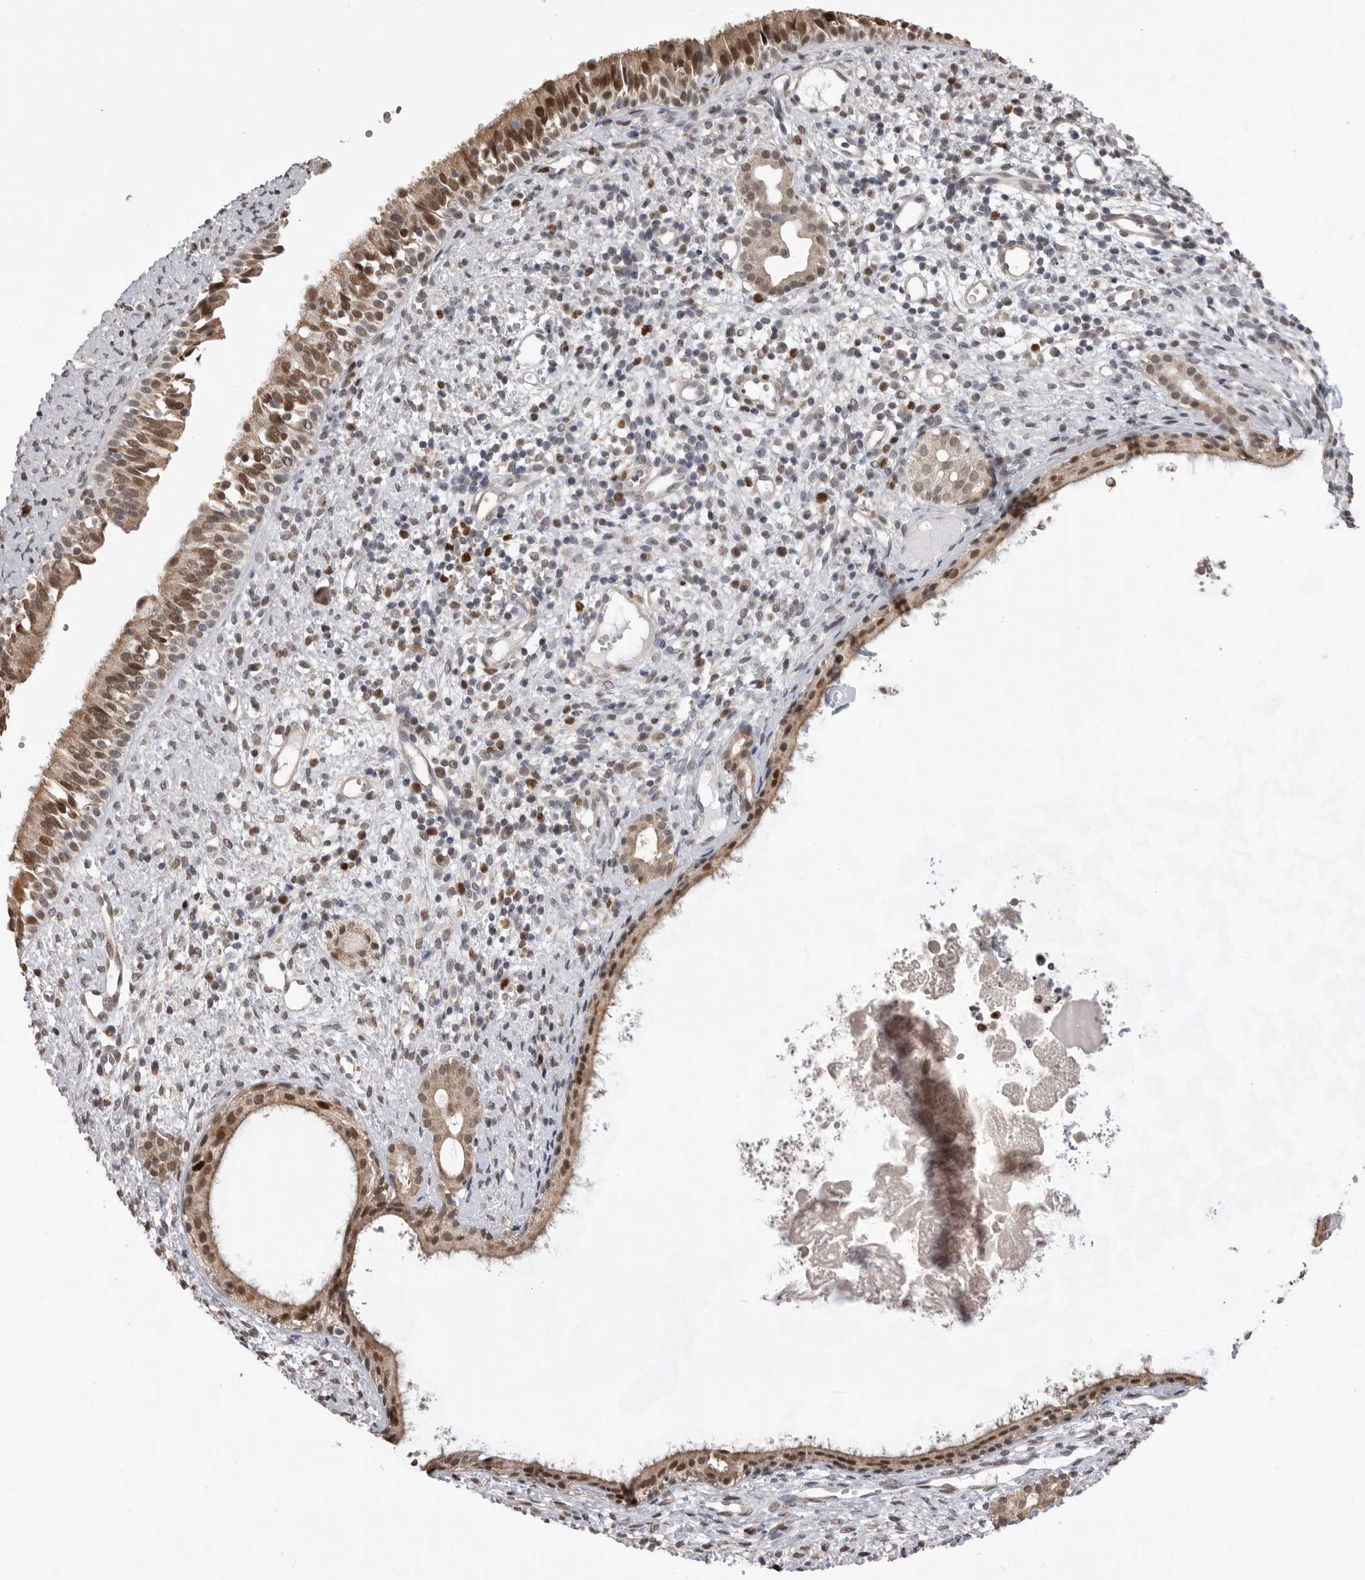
{"staining": {"intensity": "strong", "quantity": ">75%", "location": "cytoplasmic/membranous,nuclear"}, "tissue": "nasopharynx", "cell_type": "Respiratory epithelial cells", "image_type": "normal", "snomed": [{"axis": "morphology", "description": "Normal tissue, NOS"}, {"axis": "topography", "description": "Nasopharynx"}], "caption": "Brown immunohistochemical staining in normal human nasopharynx demonstrates strong cytoplasmic/membranous,nuclear positivity in about >75% of respiratory epithelial cells.", "gene": "SMARCC1", "patient": {"sex": "male", "age": 22}}